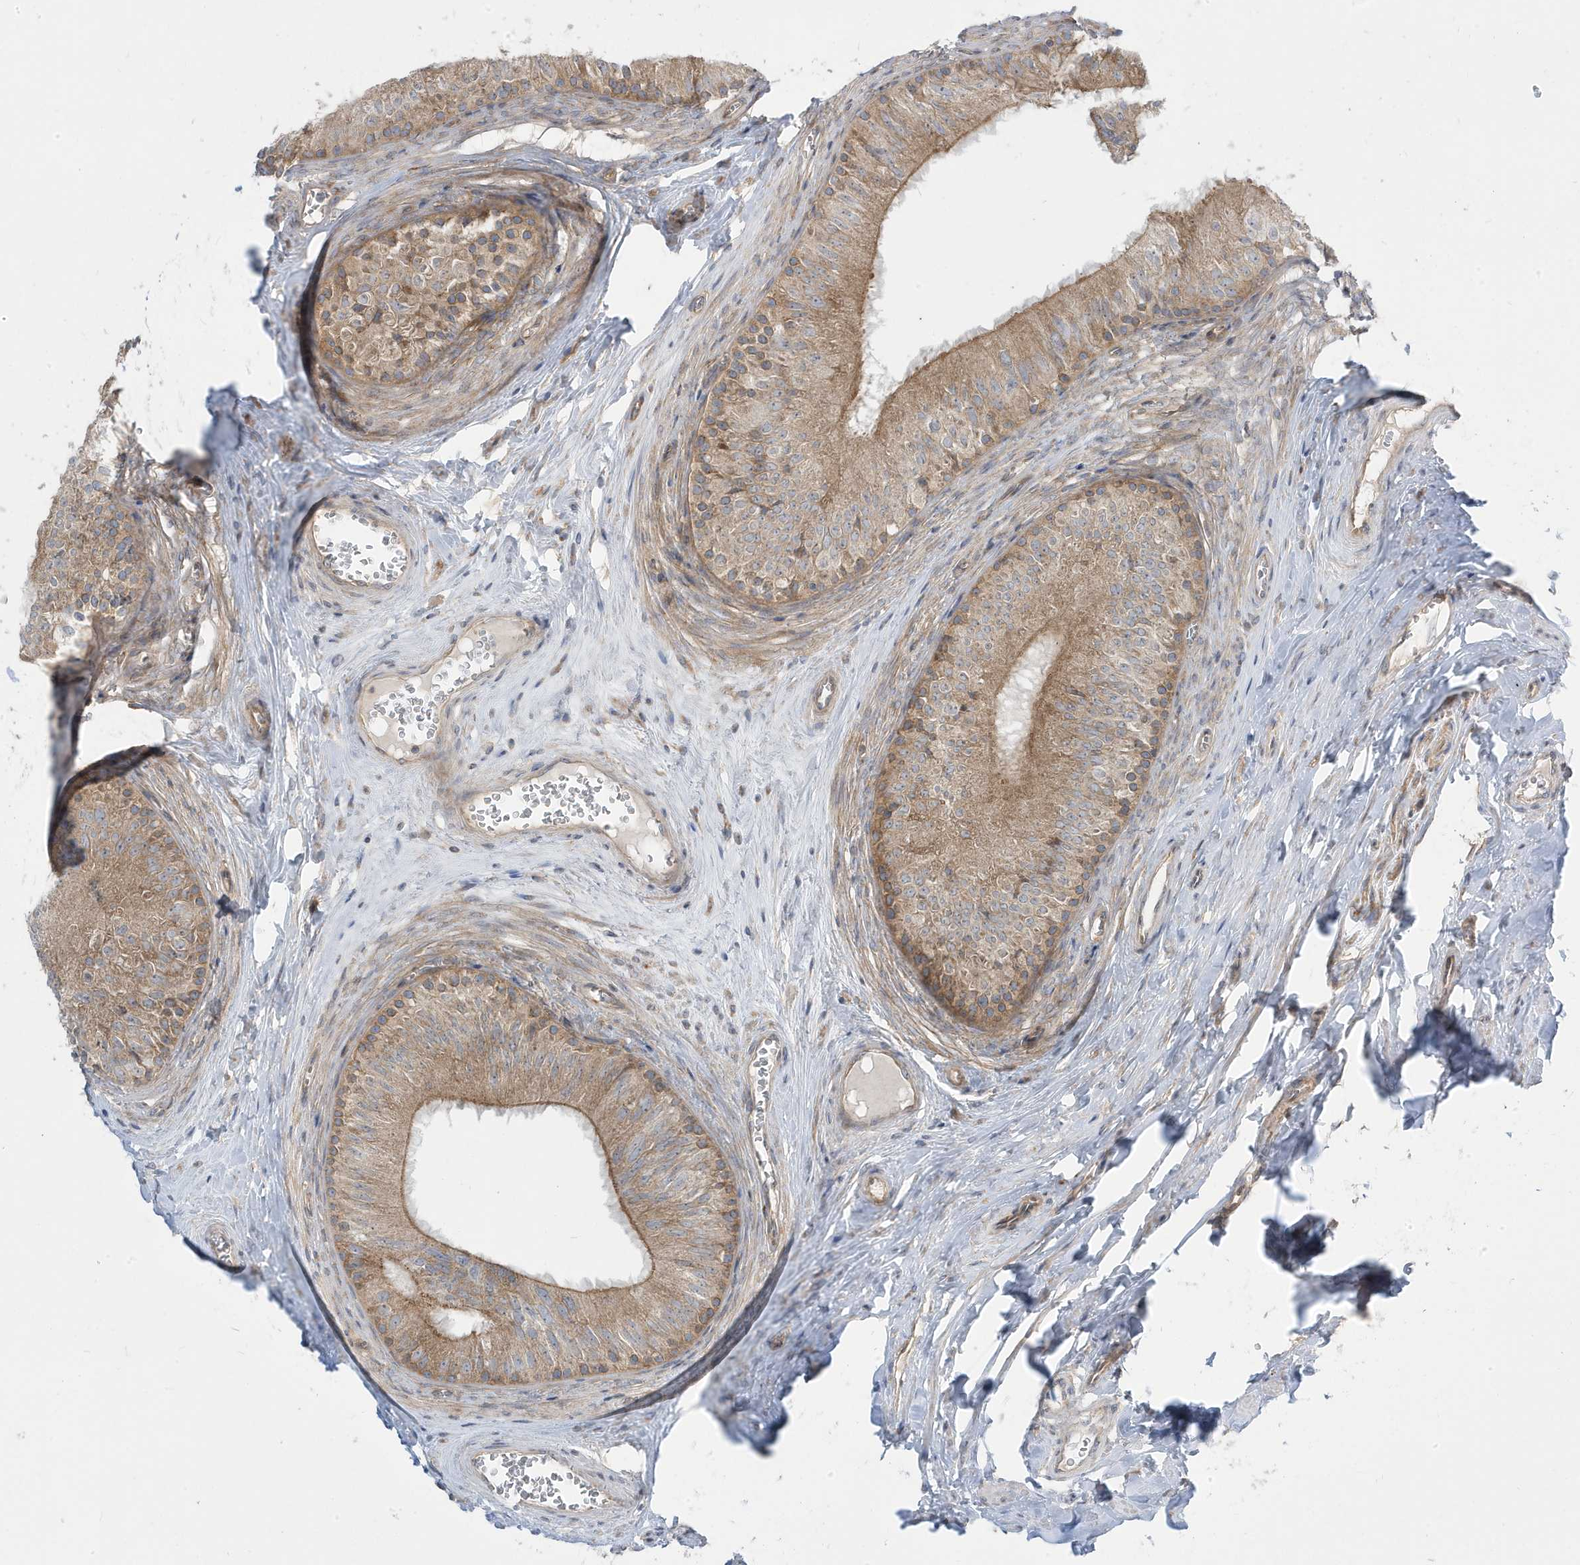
{"staining": {"intensity": "weak", "quantity": ">75%", "location": "cytoplasmic/membranous"}, "tissue": "epididymis", "cell_type": "Glandular cells", "image_type": "normal", "snomed": [{"axis": "morphology", "description": "Normal tissue, NOS"}, {"axis": "topography", "description": "Epididymis"}], "caption": "Protein staining of unremarkable epididymis exhibits weak cytoplasmic/membranous positivity in about >75% of glandular cells. The protein is shown in brown color, while the nuclei are stained blue.", "gene": "STAM", "patient": {"sex": "male", "age": 46}}